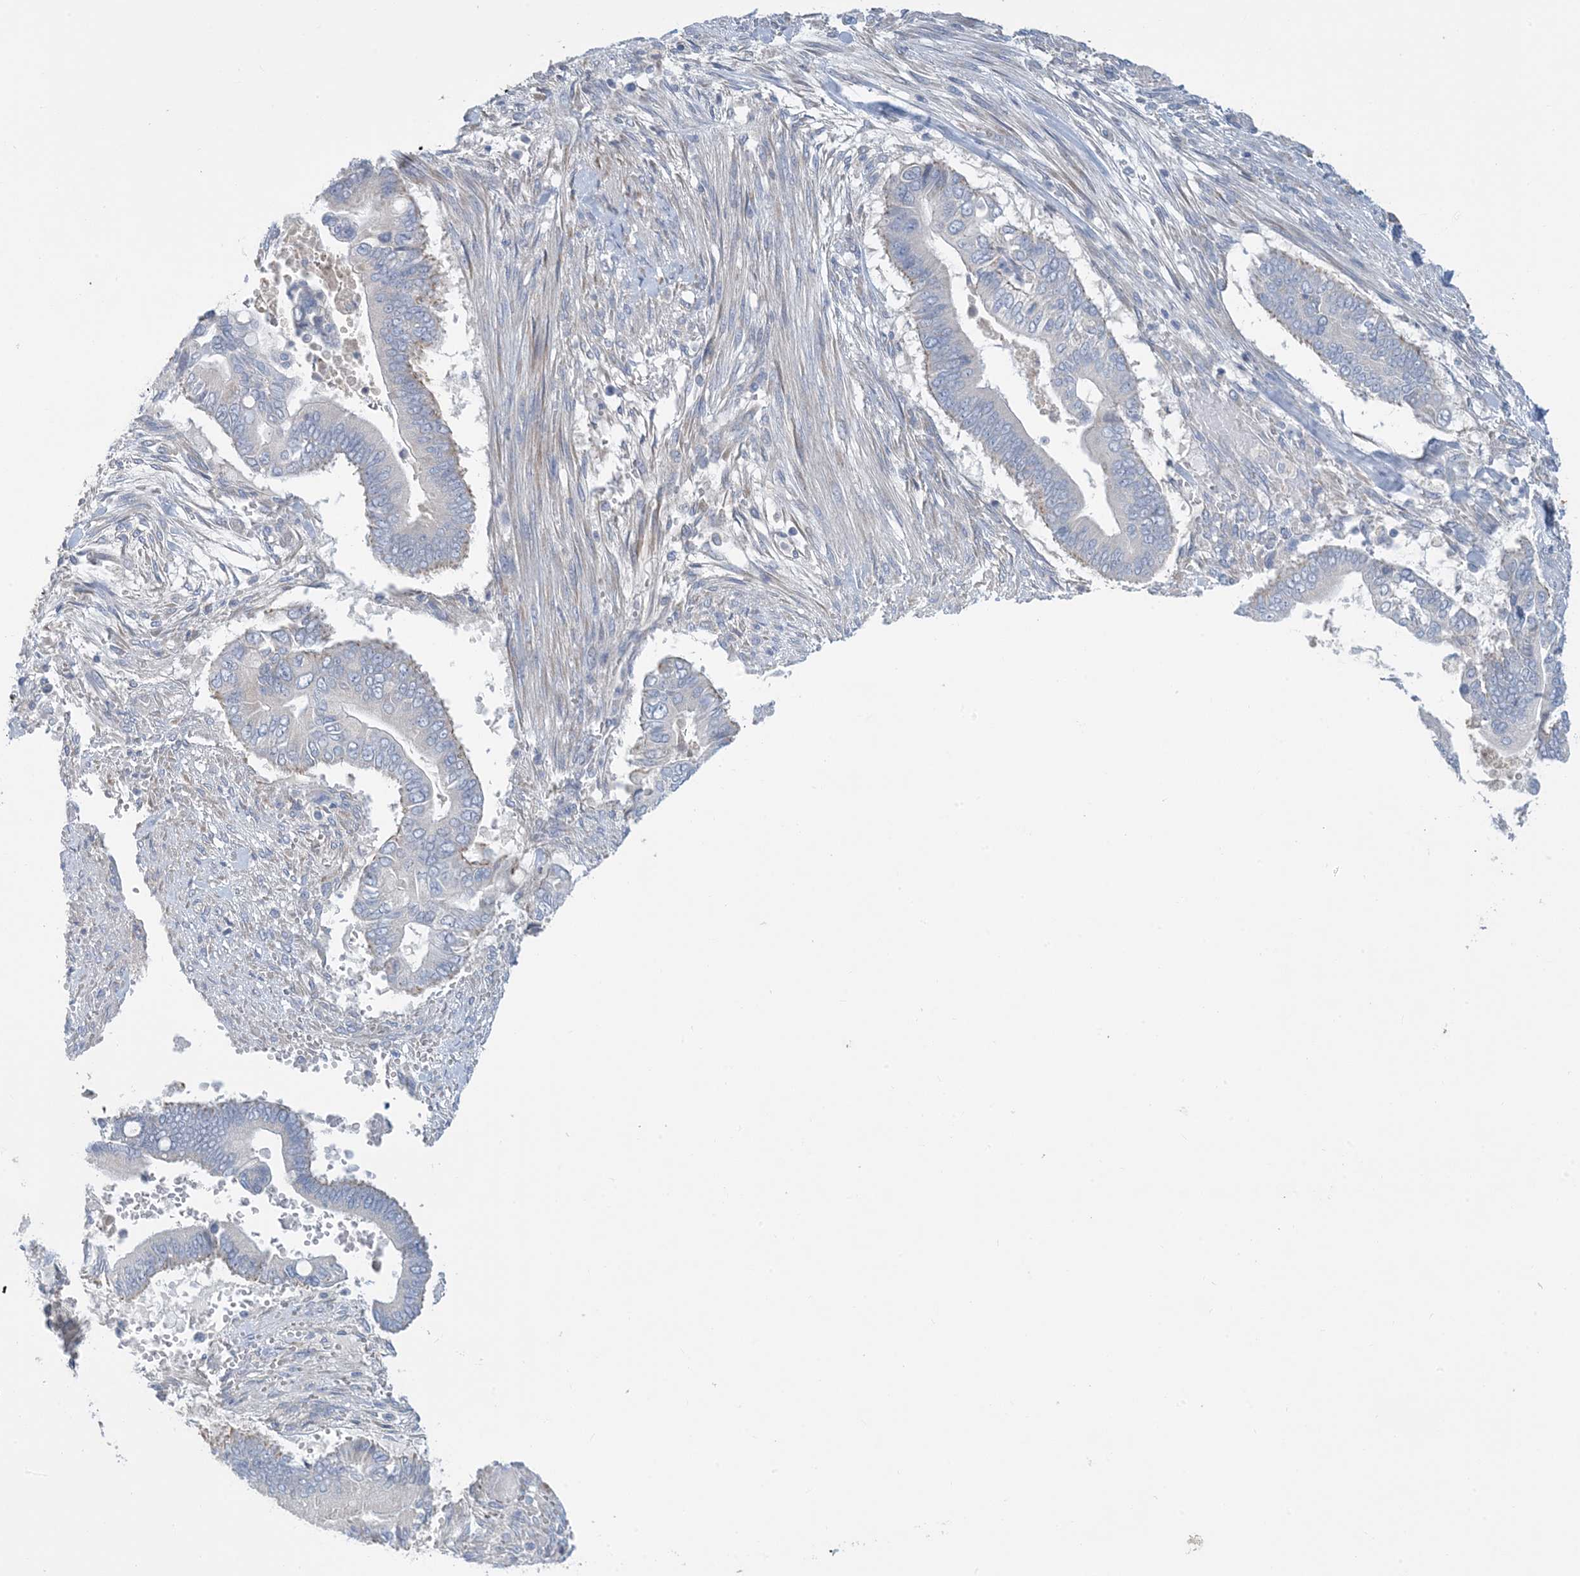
{"staining": {"intensity": "negative", "quantity": "none", "location": "none"}, "tissue": "pancreatic cancer", "cell_type": "Tumor cells", "image_type": "cancer", "snomed": [{"axis": "morphology", "description": "Adenocarcinoma, NOS"}, {"axis": "topography", "description": "Pancreas"}], "caption": "This is an IHC photomicrograph of human pancreatic adenocarcinoma. There is no expression in tumor cells.", "gene": "ZCCHC18", "patient": {"sex": "male", "age": 68}}